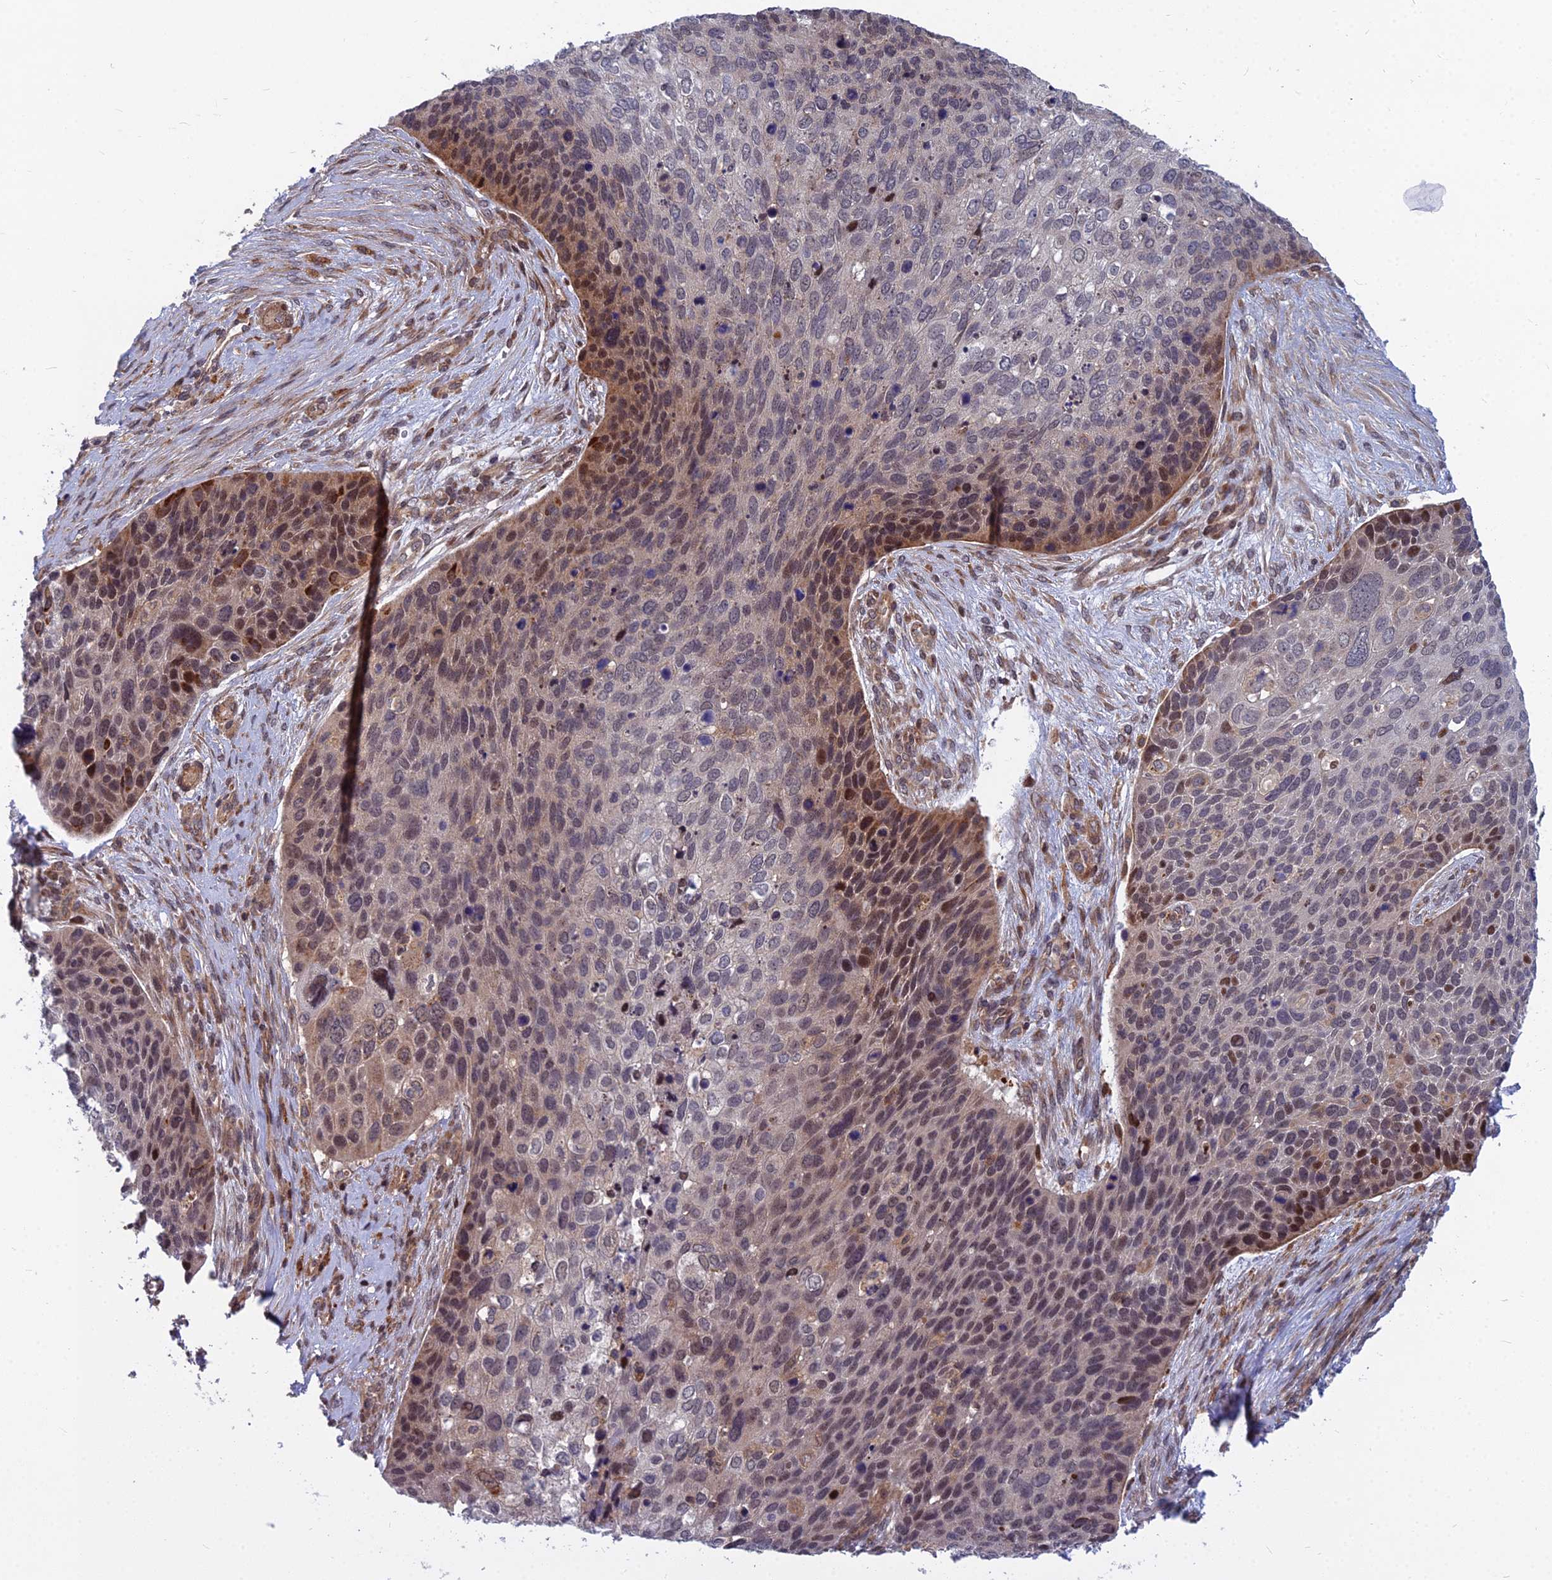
{"staining": {"intensity": "moderate", "quantity": "<25%", "location": "nuclear"}, "tissue": "skin cancer", "cell_type": "Tumor cells", "image_type": "cancer", "snomed": [{"axis": "morphology", "description": "Basal cell carcinoma"}, {"axis": "topography", "description": "Skin"}], "caption": "DAB (3,3'-diaminobenzidine) immunohistochemical staining of skin cancer (basal cell carcinoma) exhibits moderate nuclear protein expression in approximately <25% of tumor cells.", "gene": "COMMD2", "patient": {"sex": "female", "age": 74}}